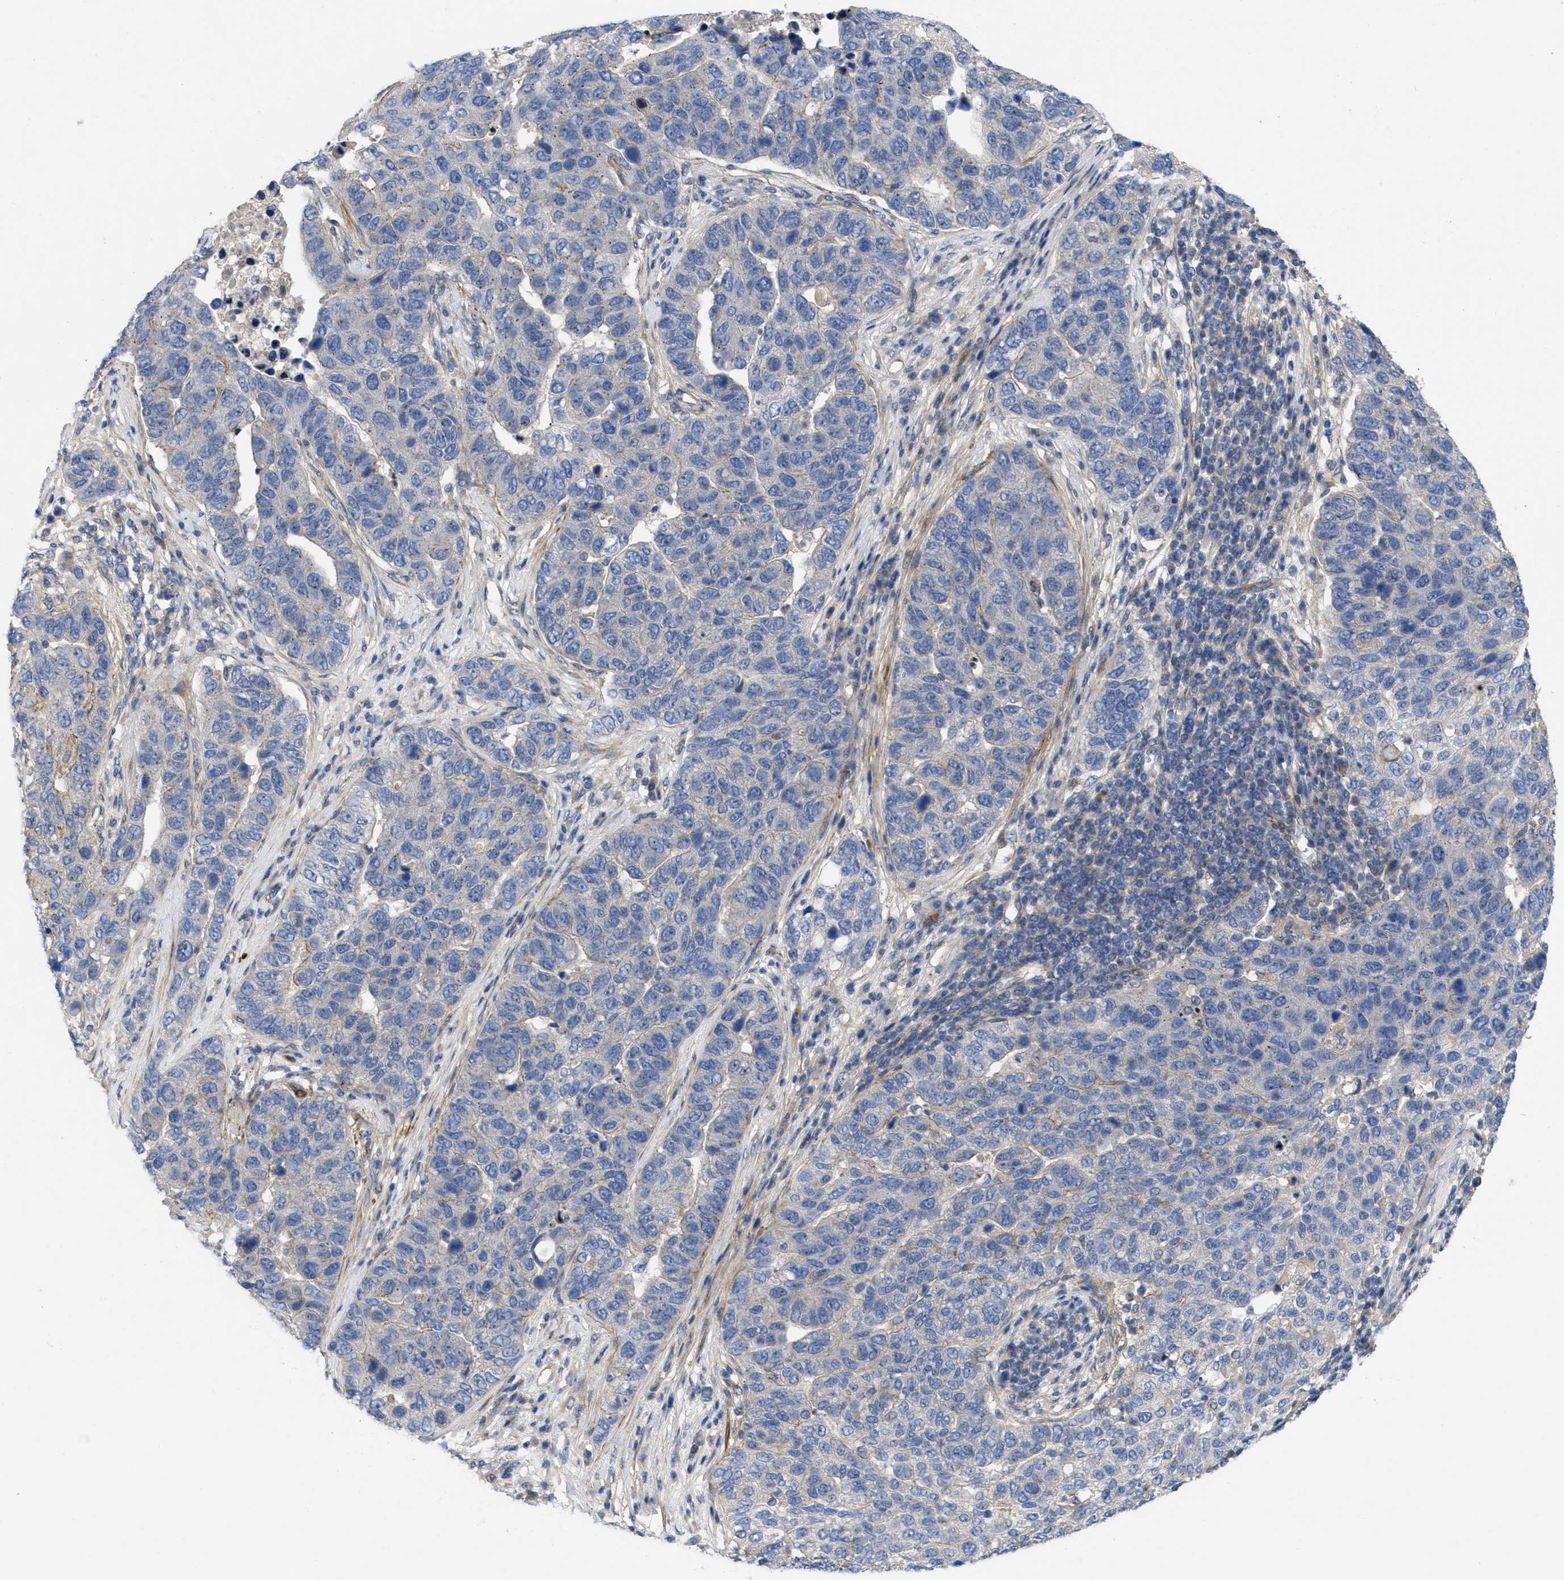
{"staining": {"intensity": "negative", "quantity": "none", "location": "none"}, "tissue": "pancreatic cancer", "cell_type": "Tumor cells", "image_type": "cancer", "snomed": [{"axis": "morphology", "description": "Adenocarcinoma, NOS"}, {"axis": "topography", "description": "Pancreas"}], "caption": "Immunohistochemistry image of neoplastic tissue: pancreatic cancer stained with DAB shows no significant protein positivity in tumor cells. (DAB (3,3'-diaminobenzidine) IHC with hematoxylin counter stain).", "gene": "ARHGEF26", "patient": {"sex": "female", "age": 61}}